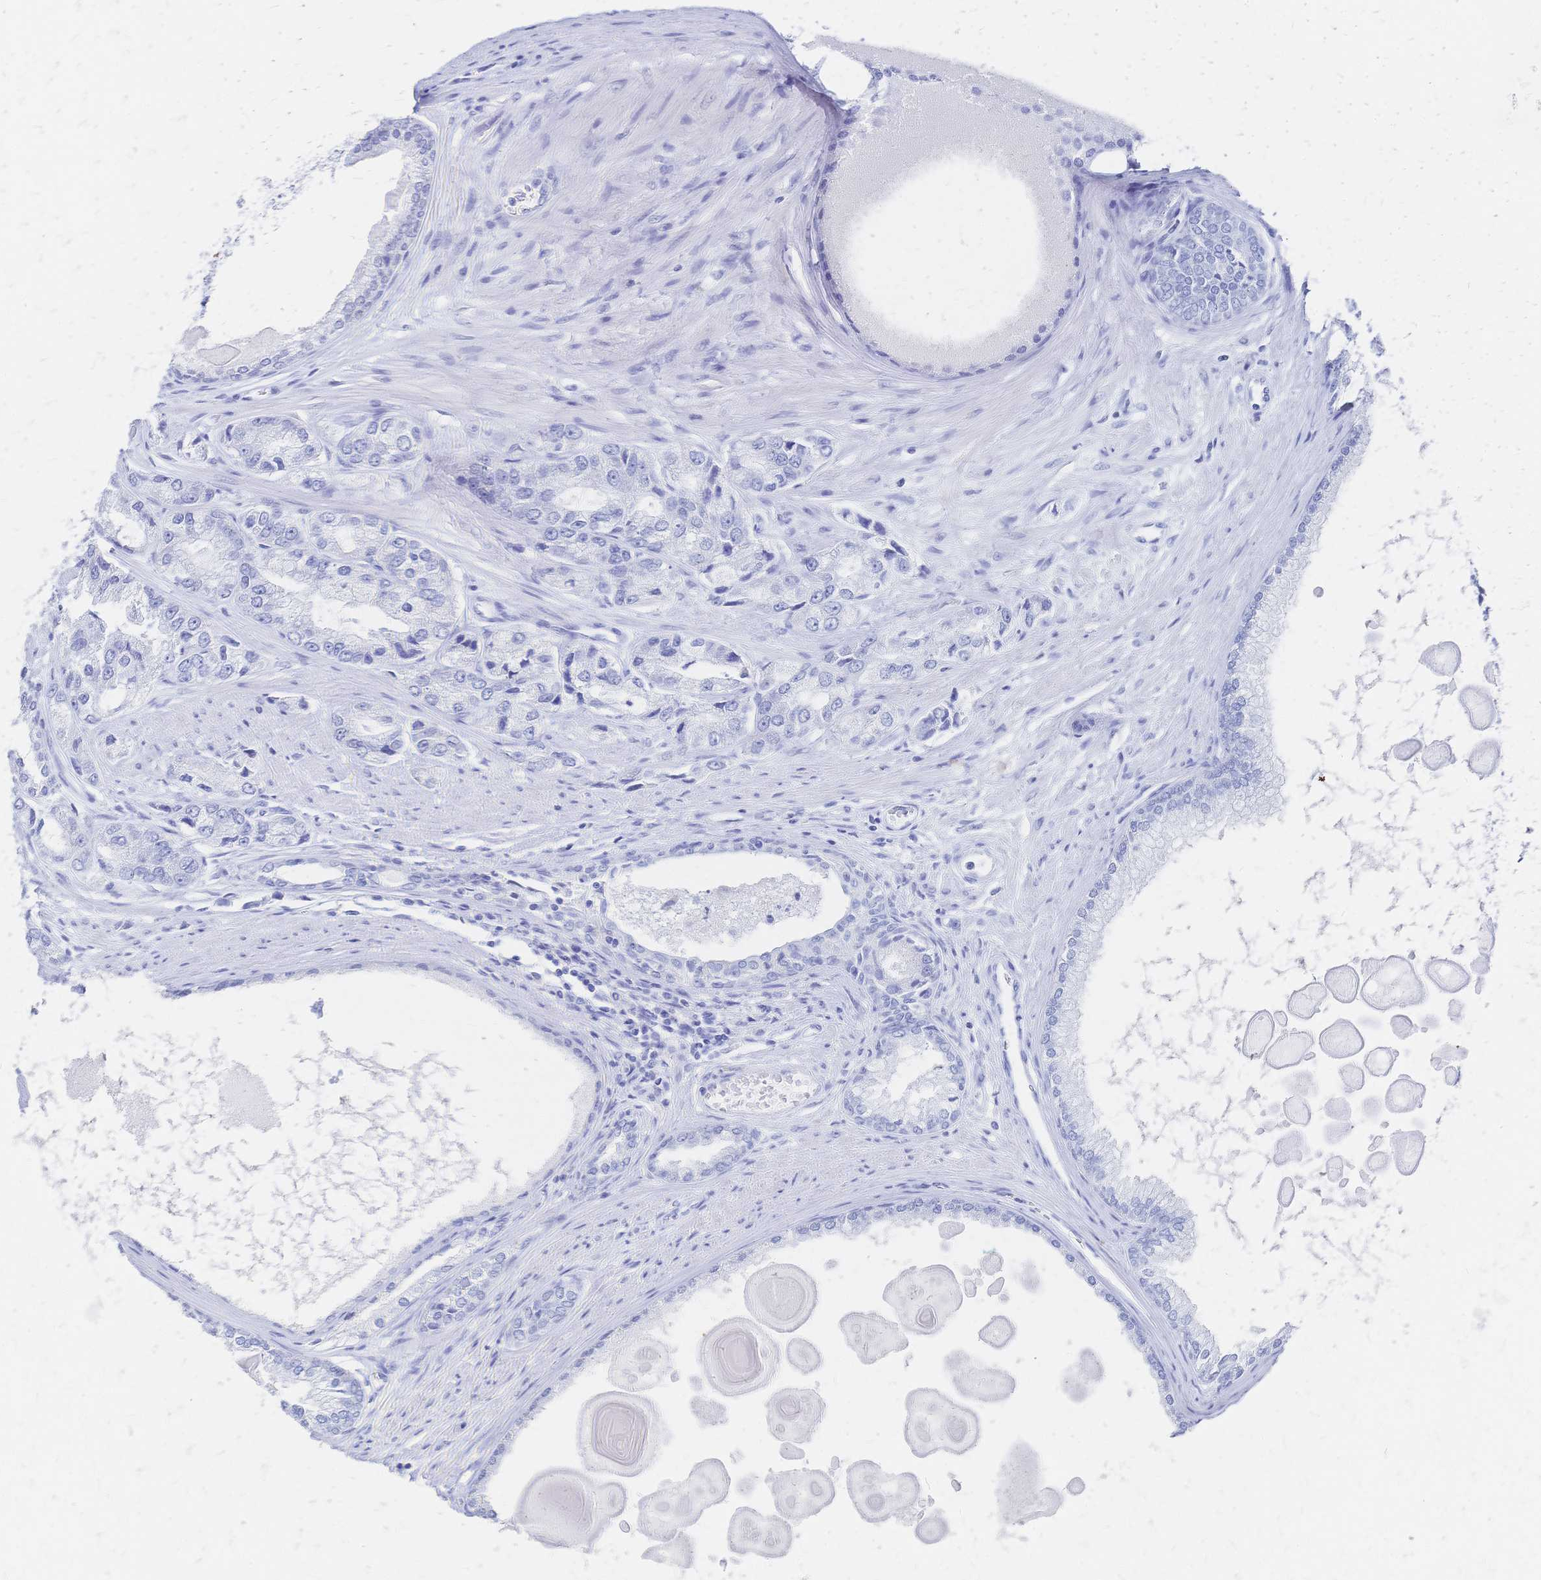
{"staining": {"intensity": "negative", "quantity": "none", "location": "none"}, "tissue": "prostate cancer", "cell_type": "Tumor cells", "image_type": "cancer", "snomed": [{"axis": "morphology", "description": "Adenocarcinoma, Low grade"}, {"axis": "topography", "description": "Prostate"}], "caption": "Immunohistochemistry micrograph of neoplastic tissue: prostate cancer stained with DAB reveals no significant protein positivity in tumor cells.", "gene": "SLC5A1", "patient": {"sex": "male", "age": 69}}